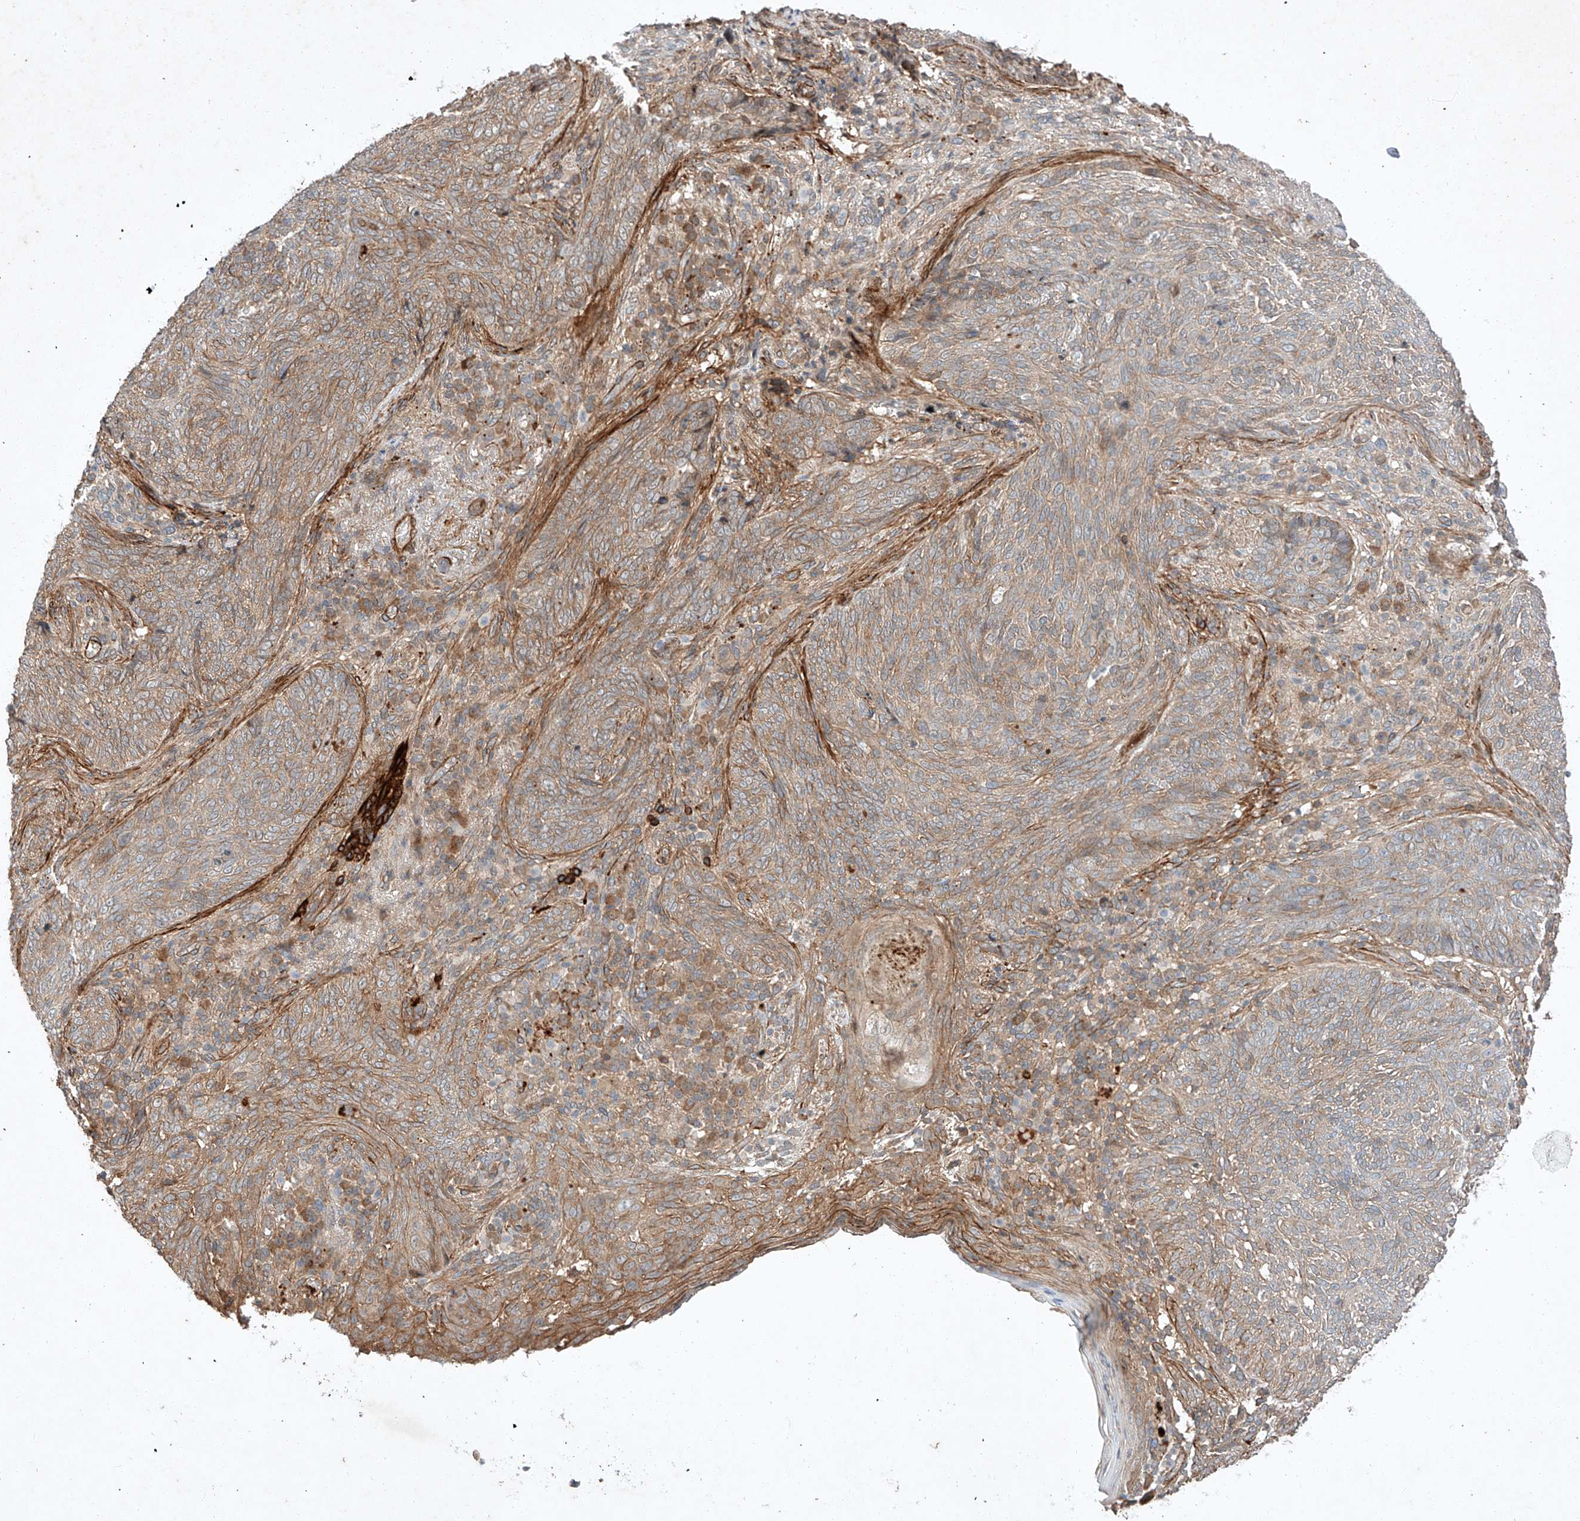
{"staining": {"intensity": "weak", "quantity": ">75%", "location": "cytoplasmic/membranous"}, "tissue": "skin cancer", "cell_type": "Tumor cells", "image_type": "cancer", "snomed": [{"axis": "morphology", "description": "Basal cell carcinoma"}, {"axis": "topography", "description": "Skin"}], "caption": "Weak cytoplasmic/membranous protein expression is appreciated in approximately >75% of tumor cells in skin basal cell carcinoma.", "gene": "ARHGAP33", "patient": {"sex": "male", "age": 85}}